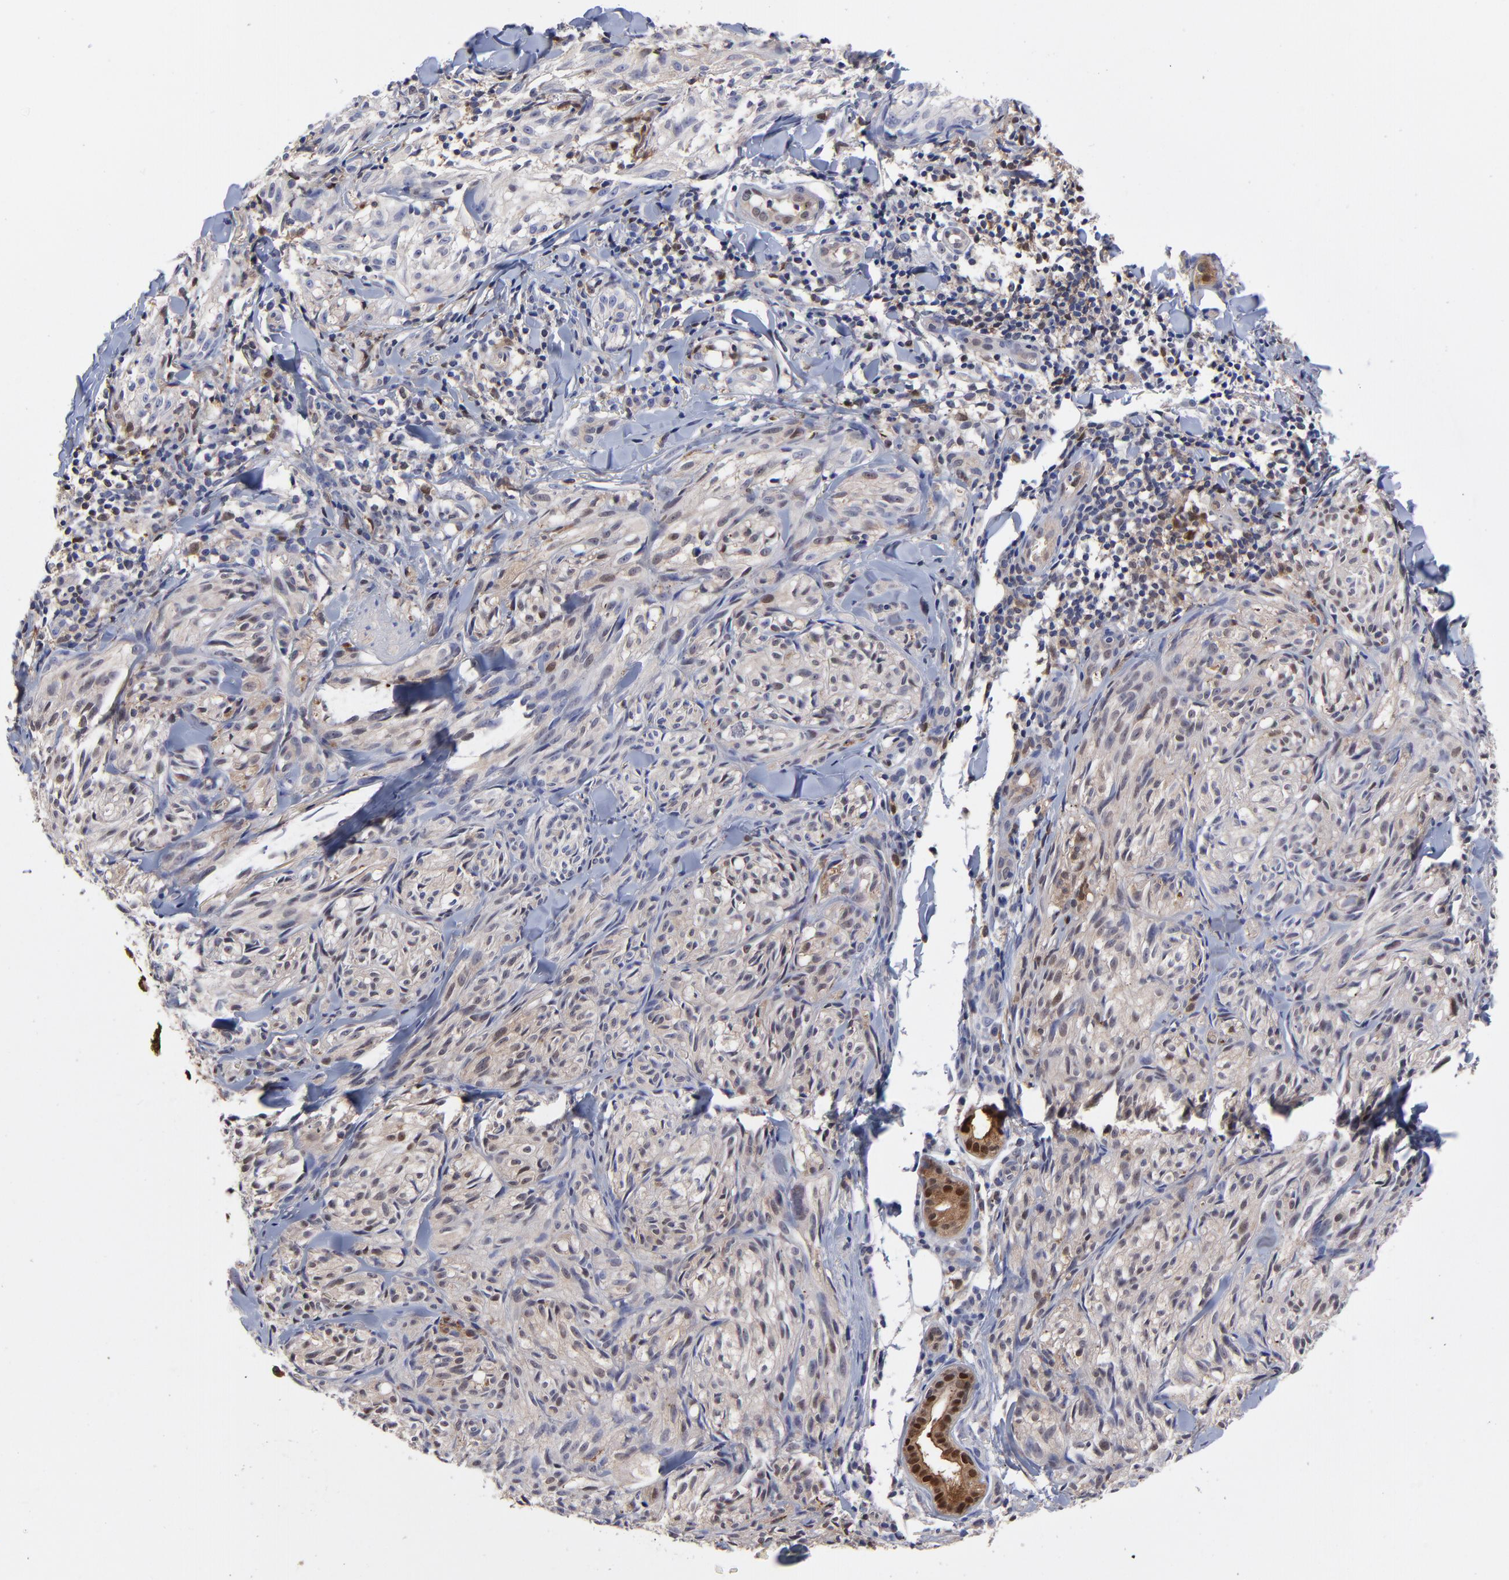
{"staining": {"intensity": "weak", "quantity": "25%-75%", "location": "cytoplasmic/membranous,nuclear"}, "tissue": "melanoma", "cell_type": "Tumor cells", "image_type": "cancer", "snomed": [{"axis": "morphology", "description": "Malignant melanoma, Metastatic site"}, {"axis": "topography", "description": "Skin"}], "caption": "Human malignant melanoma (metastatic site) stained with a brown dye shows weak cytoplasmic/membranous and nuclear positive positivity in approximately 25%-75% of tumor cells.", "gene": "DCTPP1", "patient": {"sex": "female", "age": 66}}